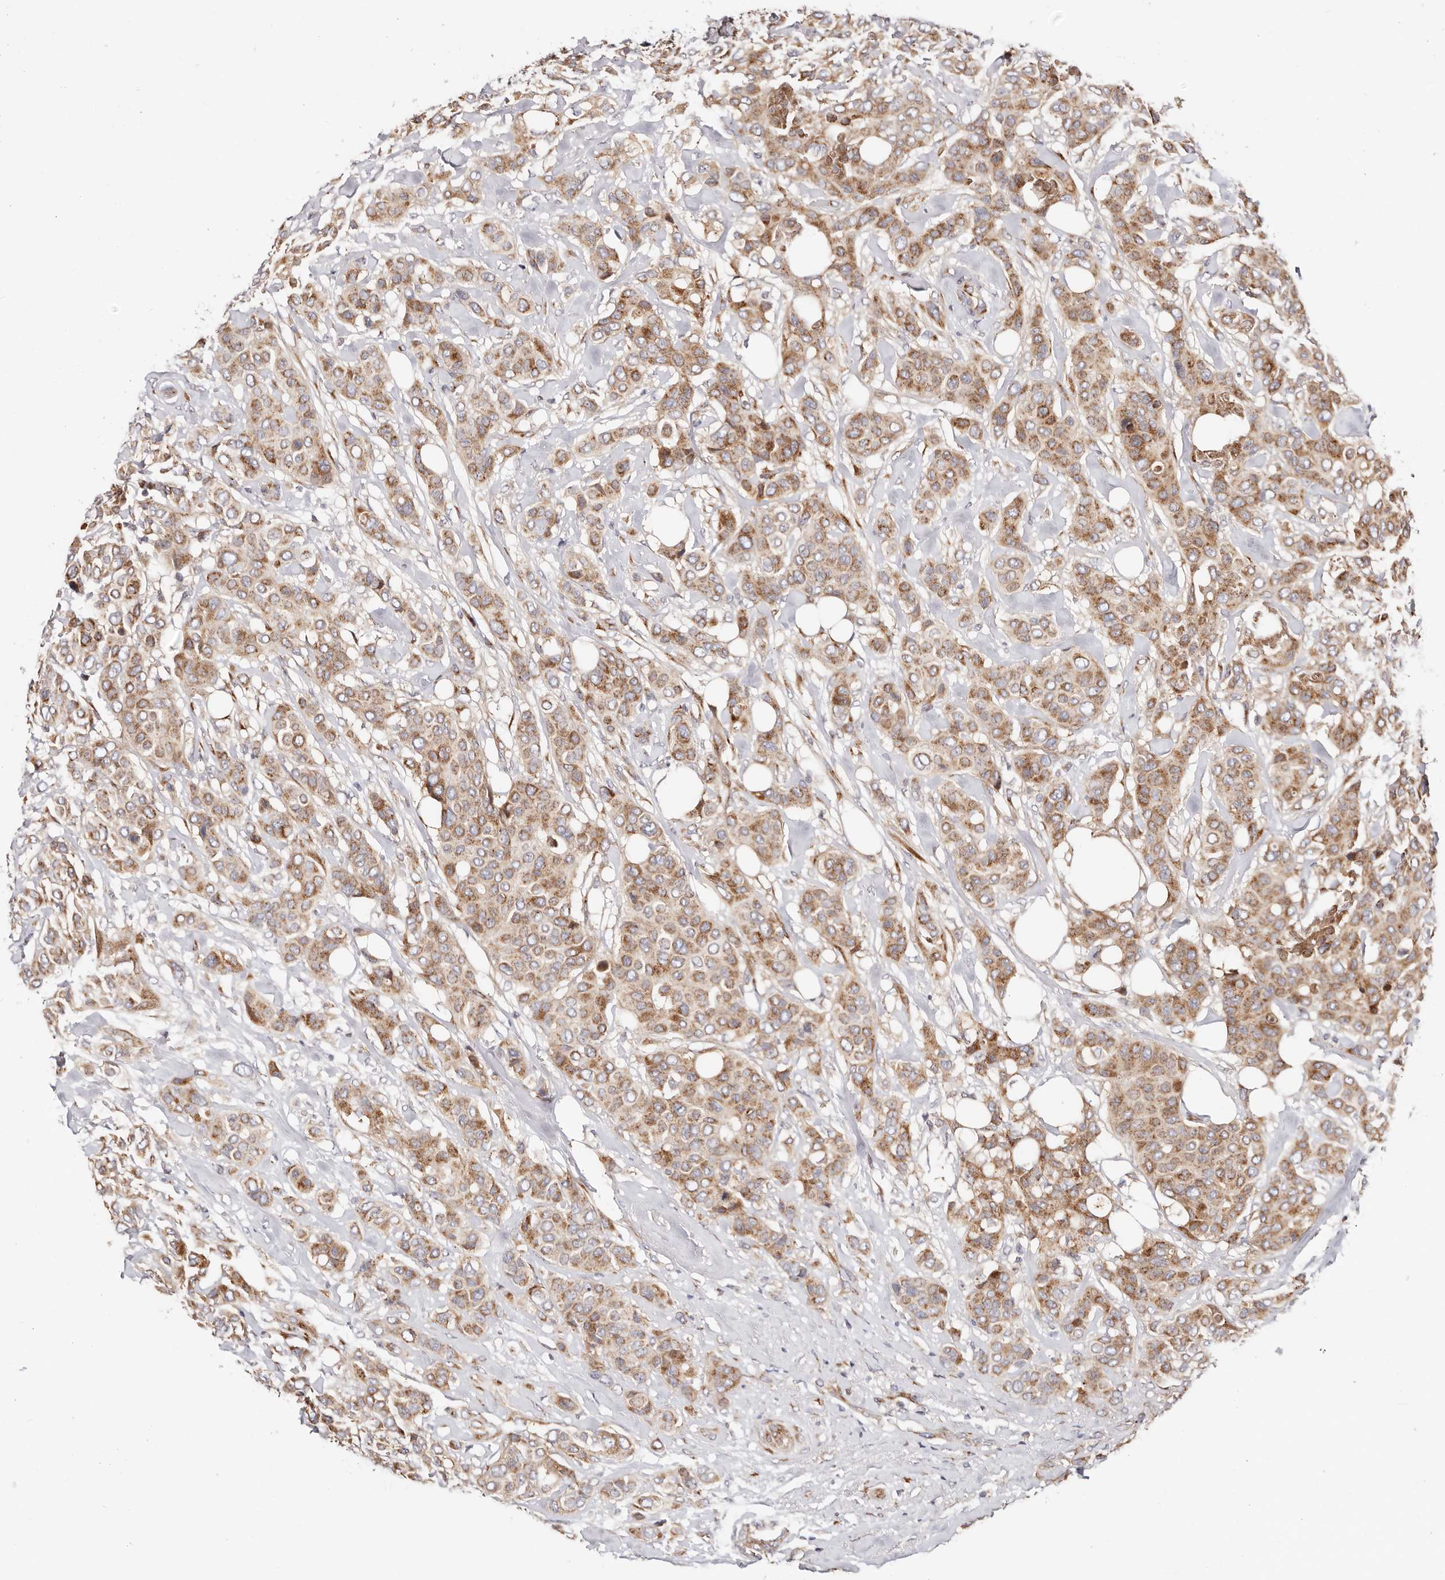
{"staining": {"intensity": "moderate", "quantity": ">75%", "location": "cytoplasmic/membranous"}, "tissue": "breast cancer", "cell_type": "Tumor cells", "image_type": "cancer", "snomed": [{"axis": "morphology", "description": "Lobular carcinoma"}, {"axis": "topography", "description": "Breast"}], "caption": "Moderate cytoplasmic/membranous protein staining is appreciated in approximately >75% of tumor cells in breast cancer.", "gene": "MAPK6", "patient": {"sex": "female", "age": 51}}